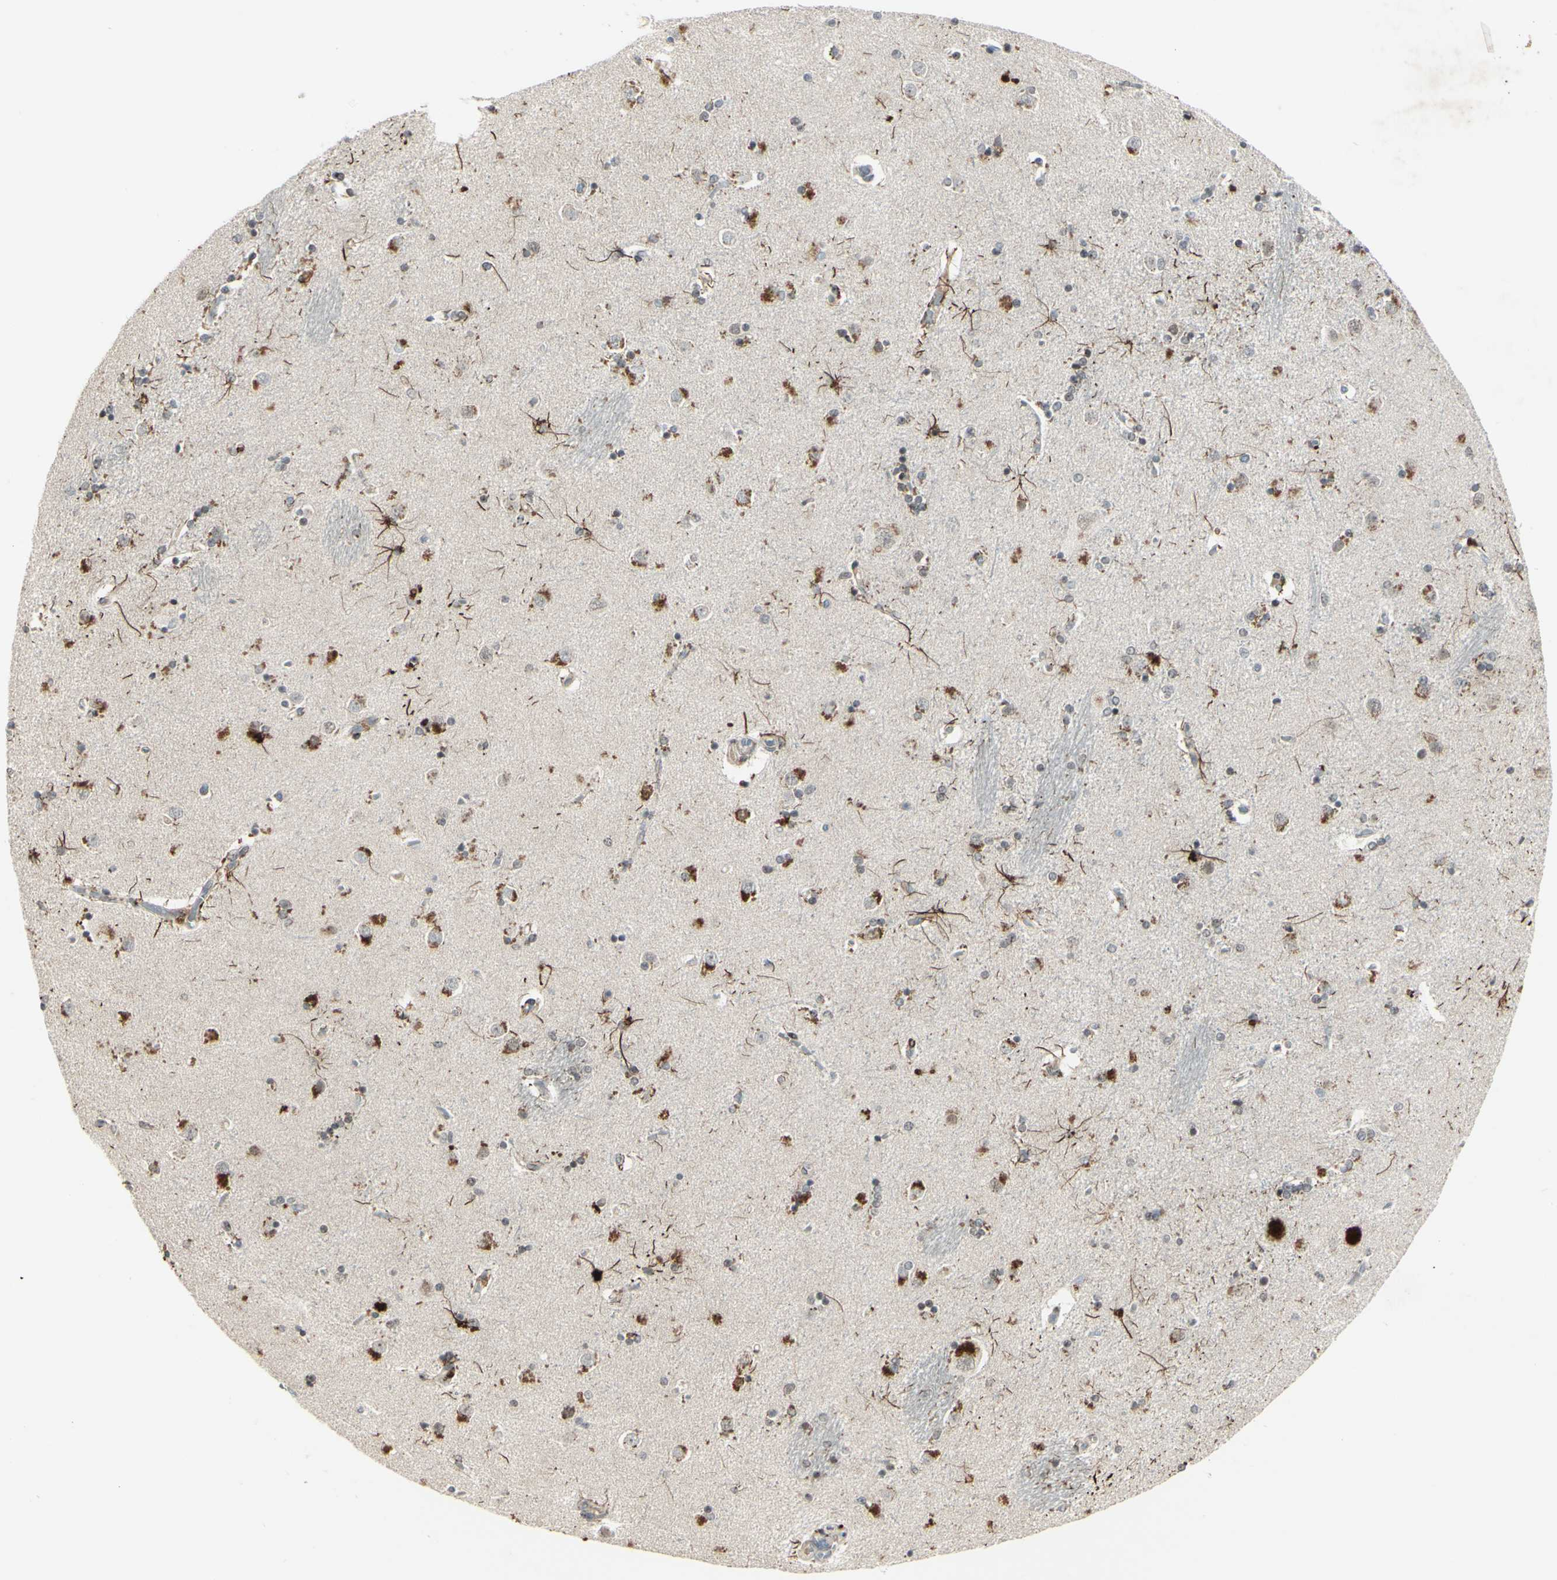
{"staining": {"intensity": "moderate", "quantity": "25%-75%", "location": "cytoplasmic/membranous"}, "tissue": "caudate", "cell_type": "Glial cells", "image_type": "normal", "snomed": [{"axis": "morphology", "description": "Normal tissue, NOS"}, {"axis": "topography", "description": "Lateral ventricle wall"}], "caption": "Protein expression analysis of normal caudate displays moderate cytoplasmic/membranous staining in approximately 25%-75% of glial cells. (DAB (3,3'-diaminobenzidine) = brown stain, brightfield microscopy at high magnification).", "gene": "FGFR2", "patient": {"sex": "female", "age": 54}}